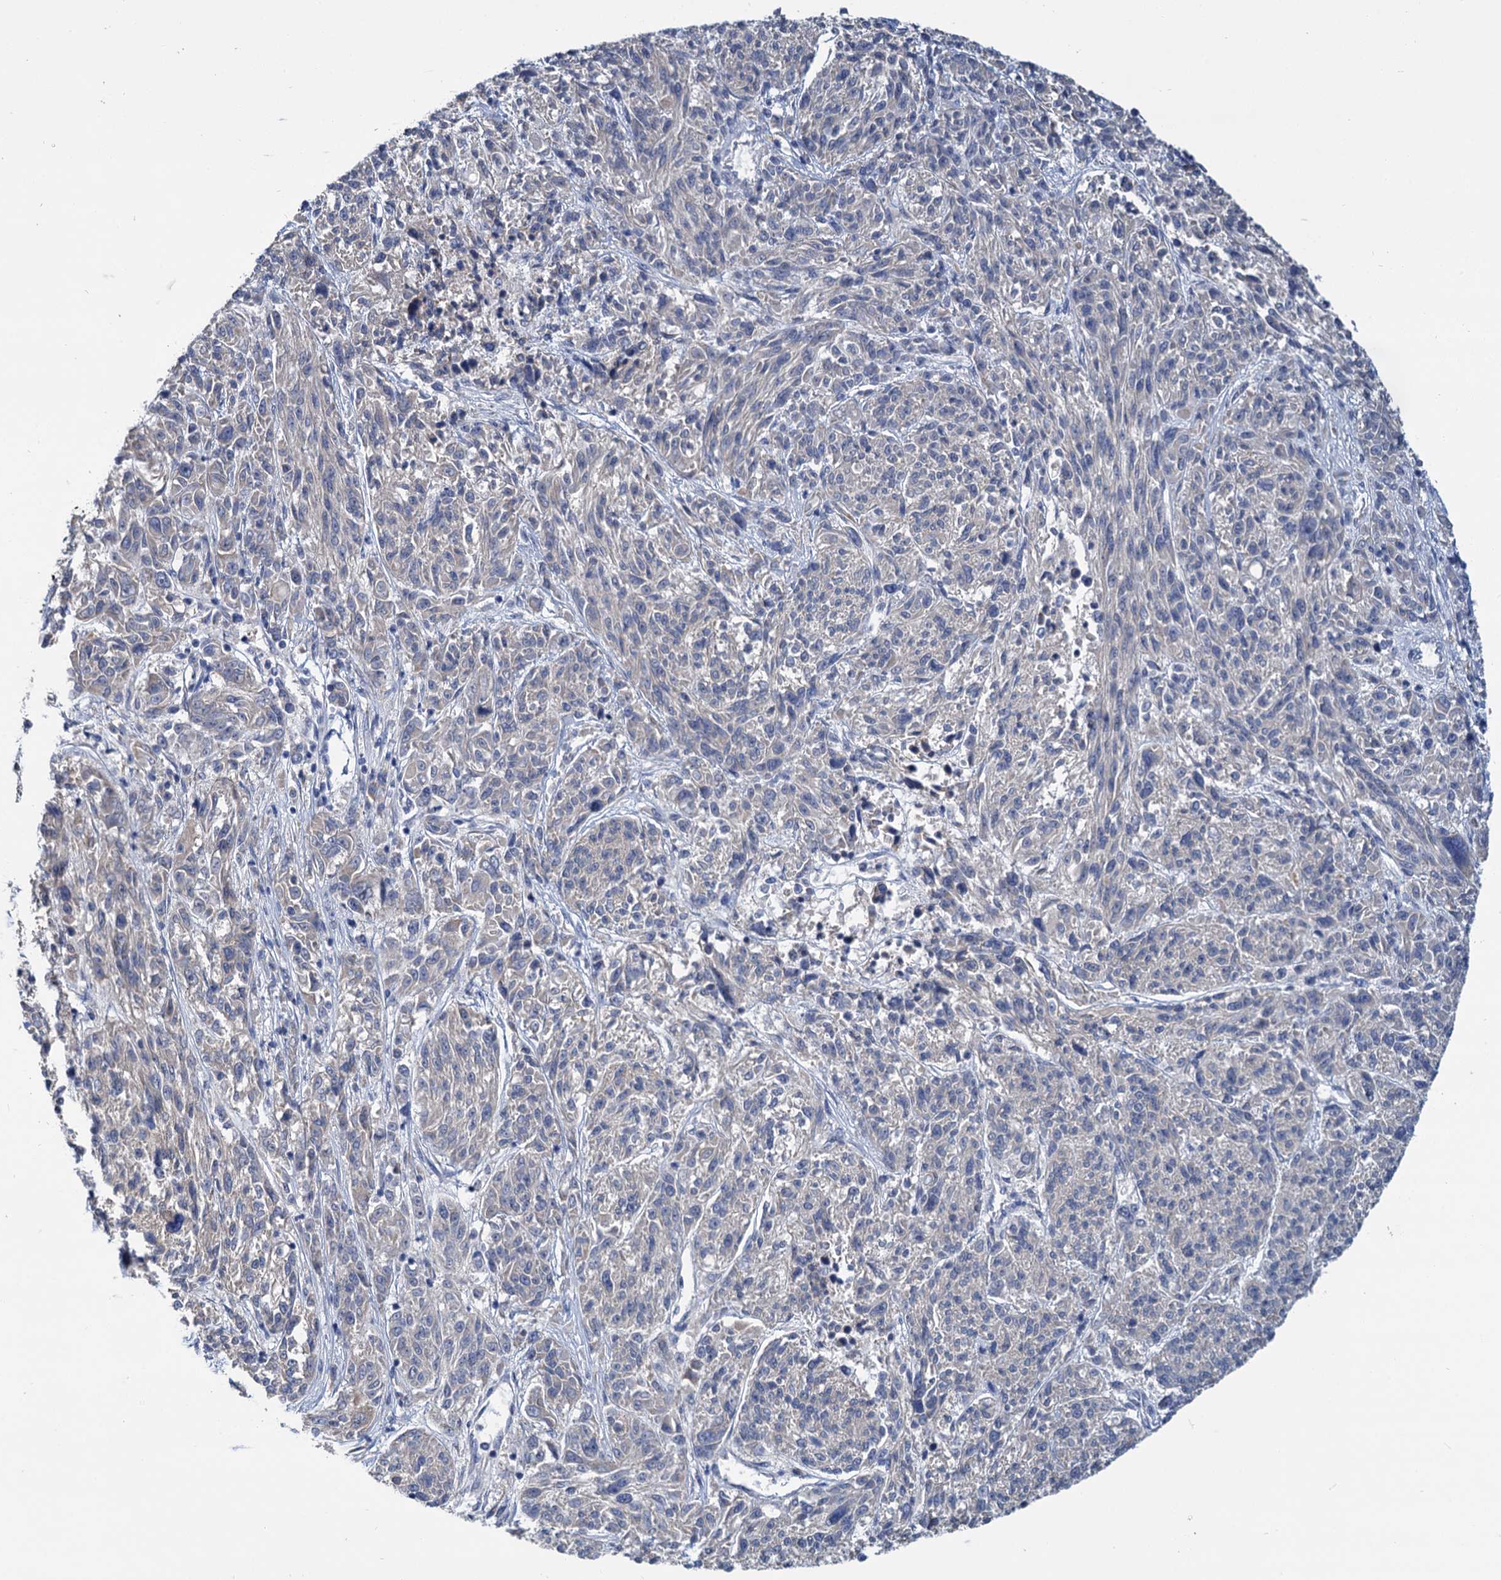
{"staining": {"intensity": "negative", "quantity": "none", "location": "none"}, "tissue": "melanoma", "cell_type": "Tumor cells", "image_type": "cancer", "snomed": [{"axis": "morphology", "description": "Malignant melanoma, NOS"}, {"axis": "topography", "description": "Skin"}], "caption": "Immunohistochemistry micrograph of human malignant melanoma stained for a protein (brown), which exhibits no staining in tumor cells.", "gene": "ANKRD42", "patient": {"sex": "male", "age": 53}}